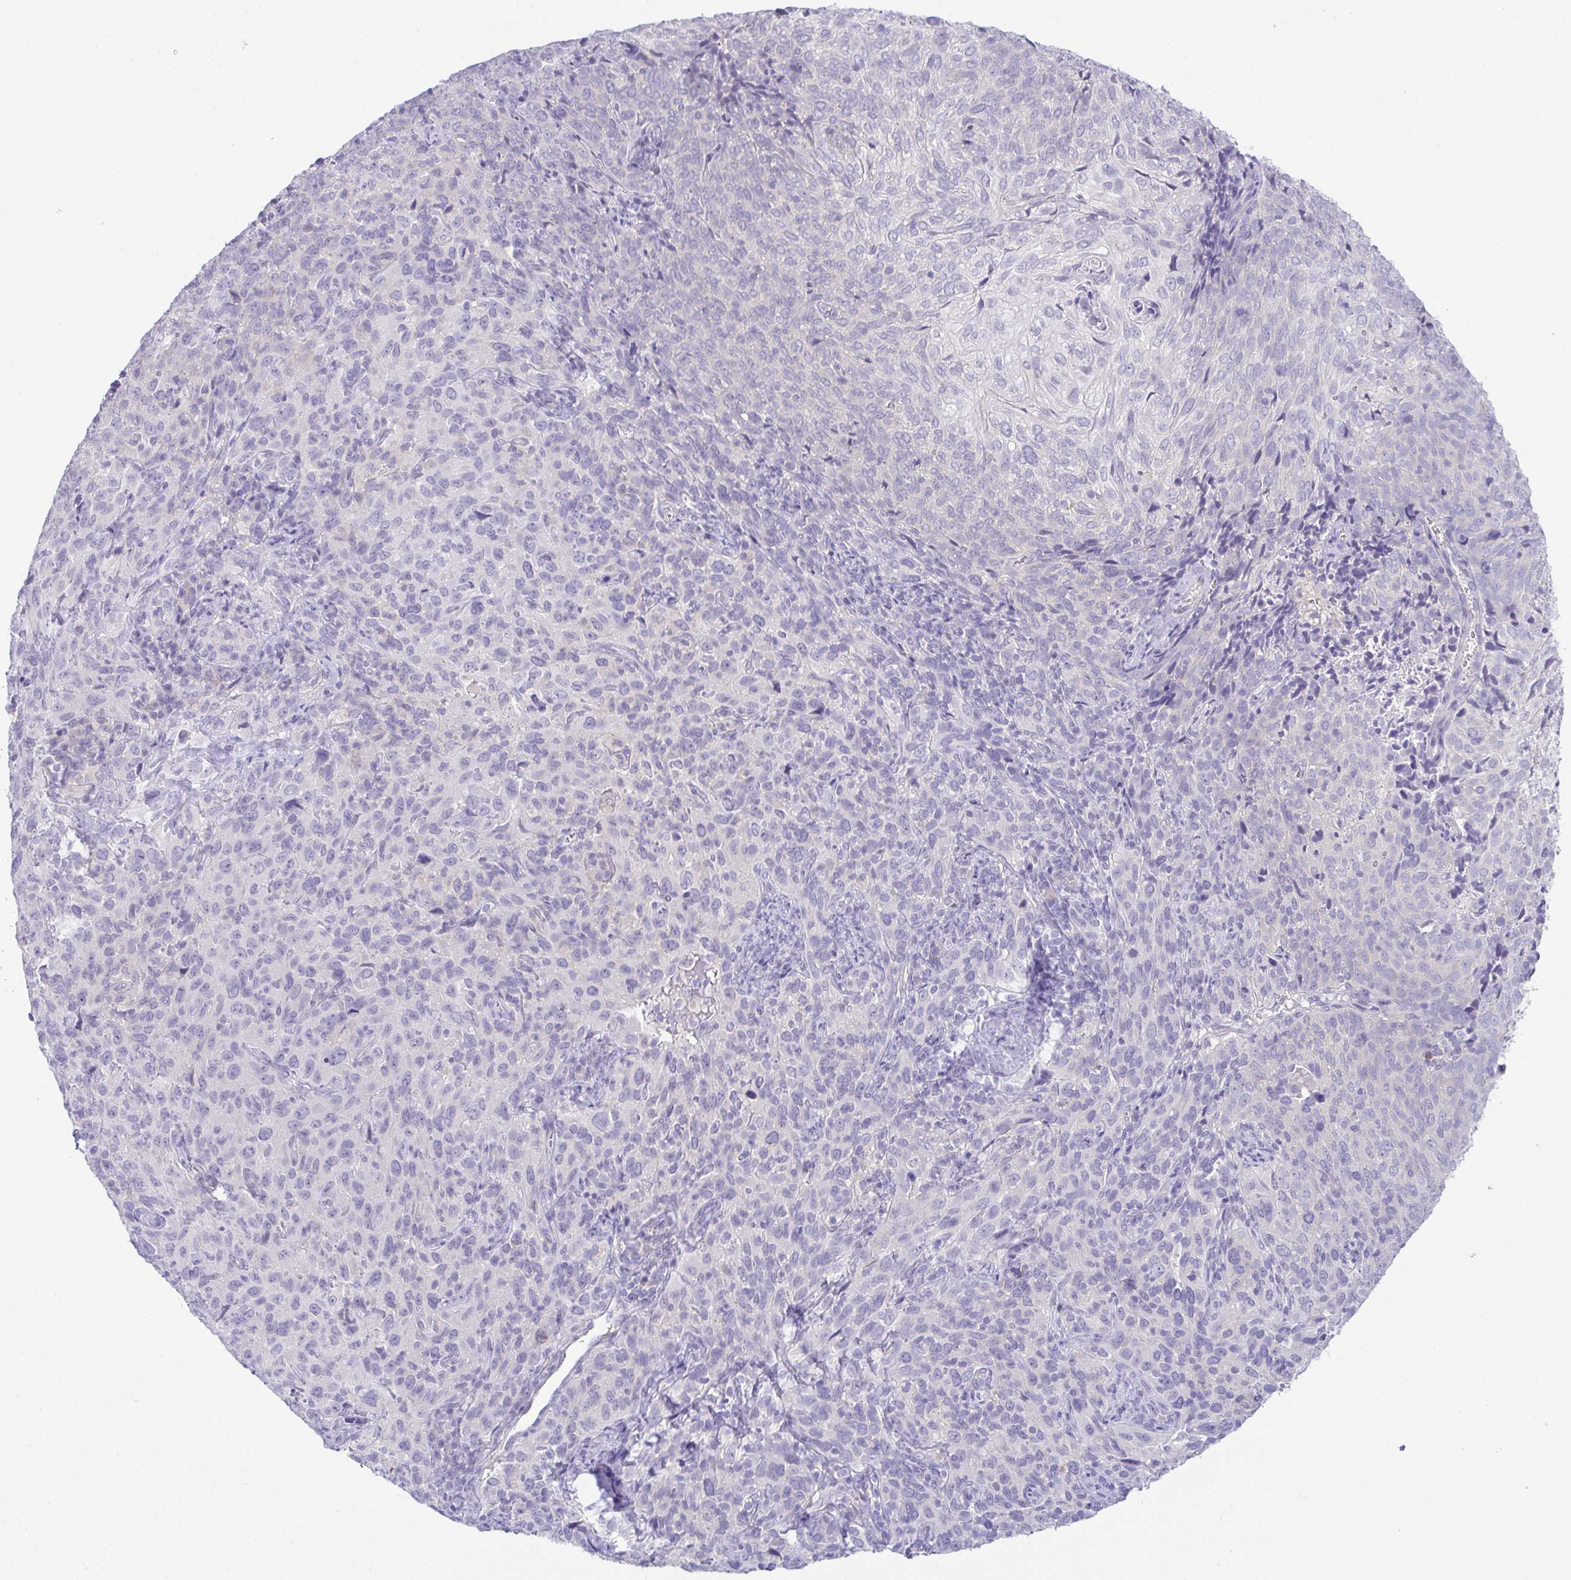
{"staining": {"intensity": "negative", "quantity": "none", "location": "none"}, "tissue": "cervical cancer", "cell_type": "Tumor cells", "image_type": "cancer", "snomed": [{"axis": "morphology", "description": "Squamous cell carcinoma, NOS"}, {"axis": "topography", "description": "Cervix"}], "caption": "Immunohistochemistry histopathology image of cervical cancer (squamous cell carcinoma) stained for a protein (brown), which displays no positivity in tumor cells.", "gene": "KRTDAP", "patient": {"sex": "female", "age": 51}}